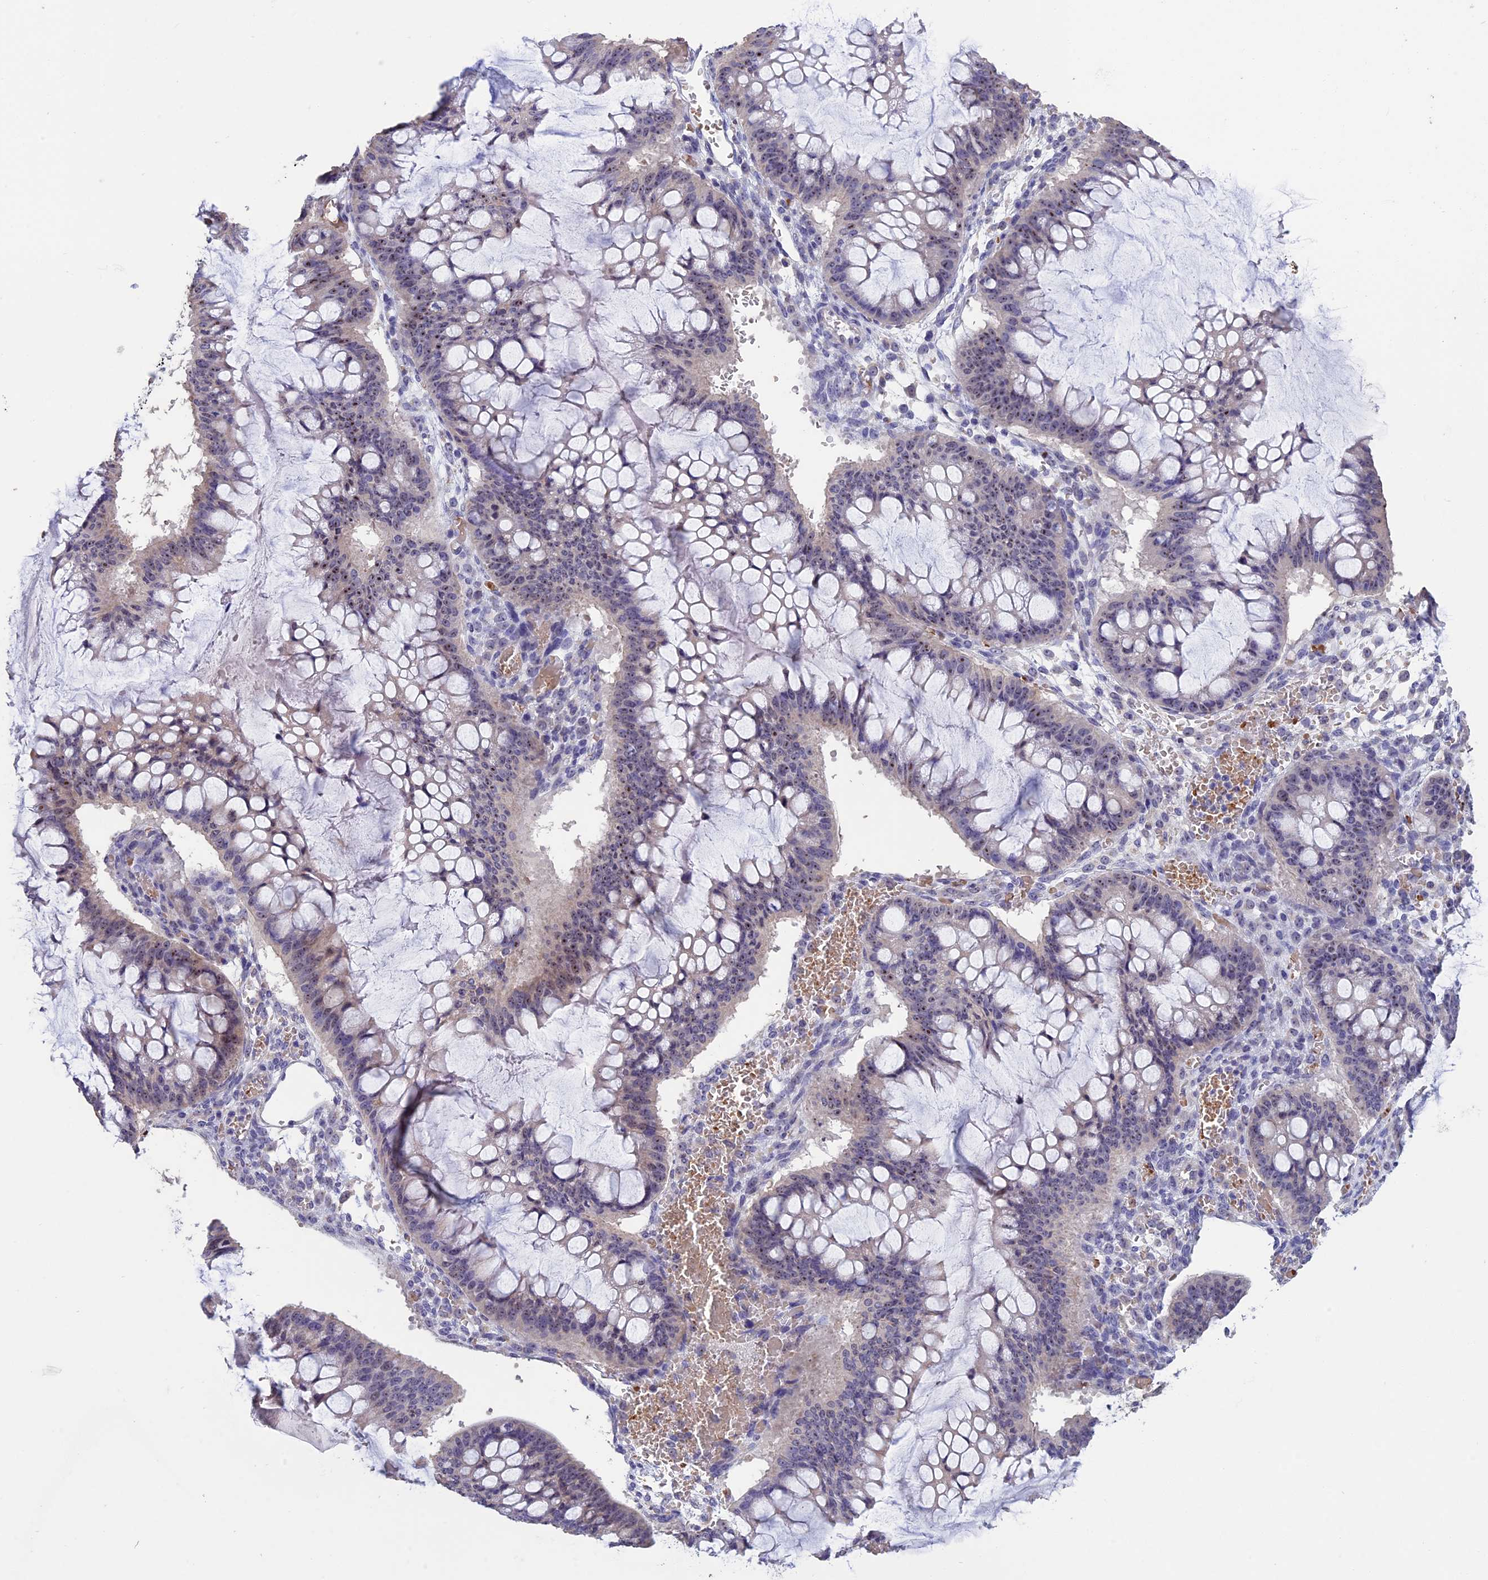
{"staining": {"intensity": "weak", "quantity": "<25%", "location": "nuclear"}, "tissue": "ovarian cancer", "cell_type": "Tumor cells", "image_type": "cancer", "snomed": [{"axis": "morphology", "description": "Cystadenocarcinoma, mucinous, NOS"}, {"axis": "topography", "description": "Ovary"}], "caption": "Immunohistochemistry of human ovarian mucinous cystadenocarcinoma demonstrates no positivity in tumor cells.", "gene": "KNOP1", "patient": {"sex": "female", "age": 73}}